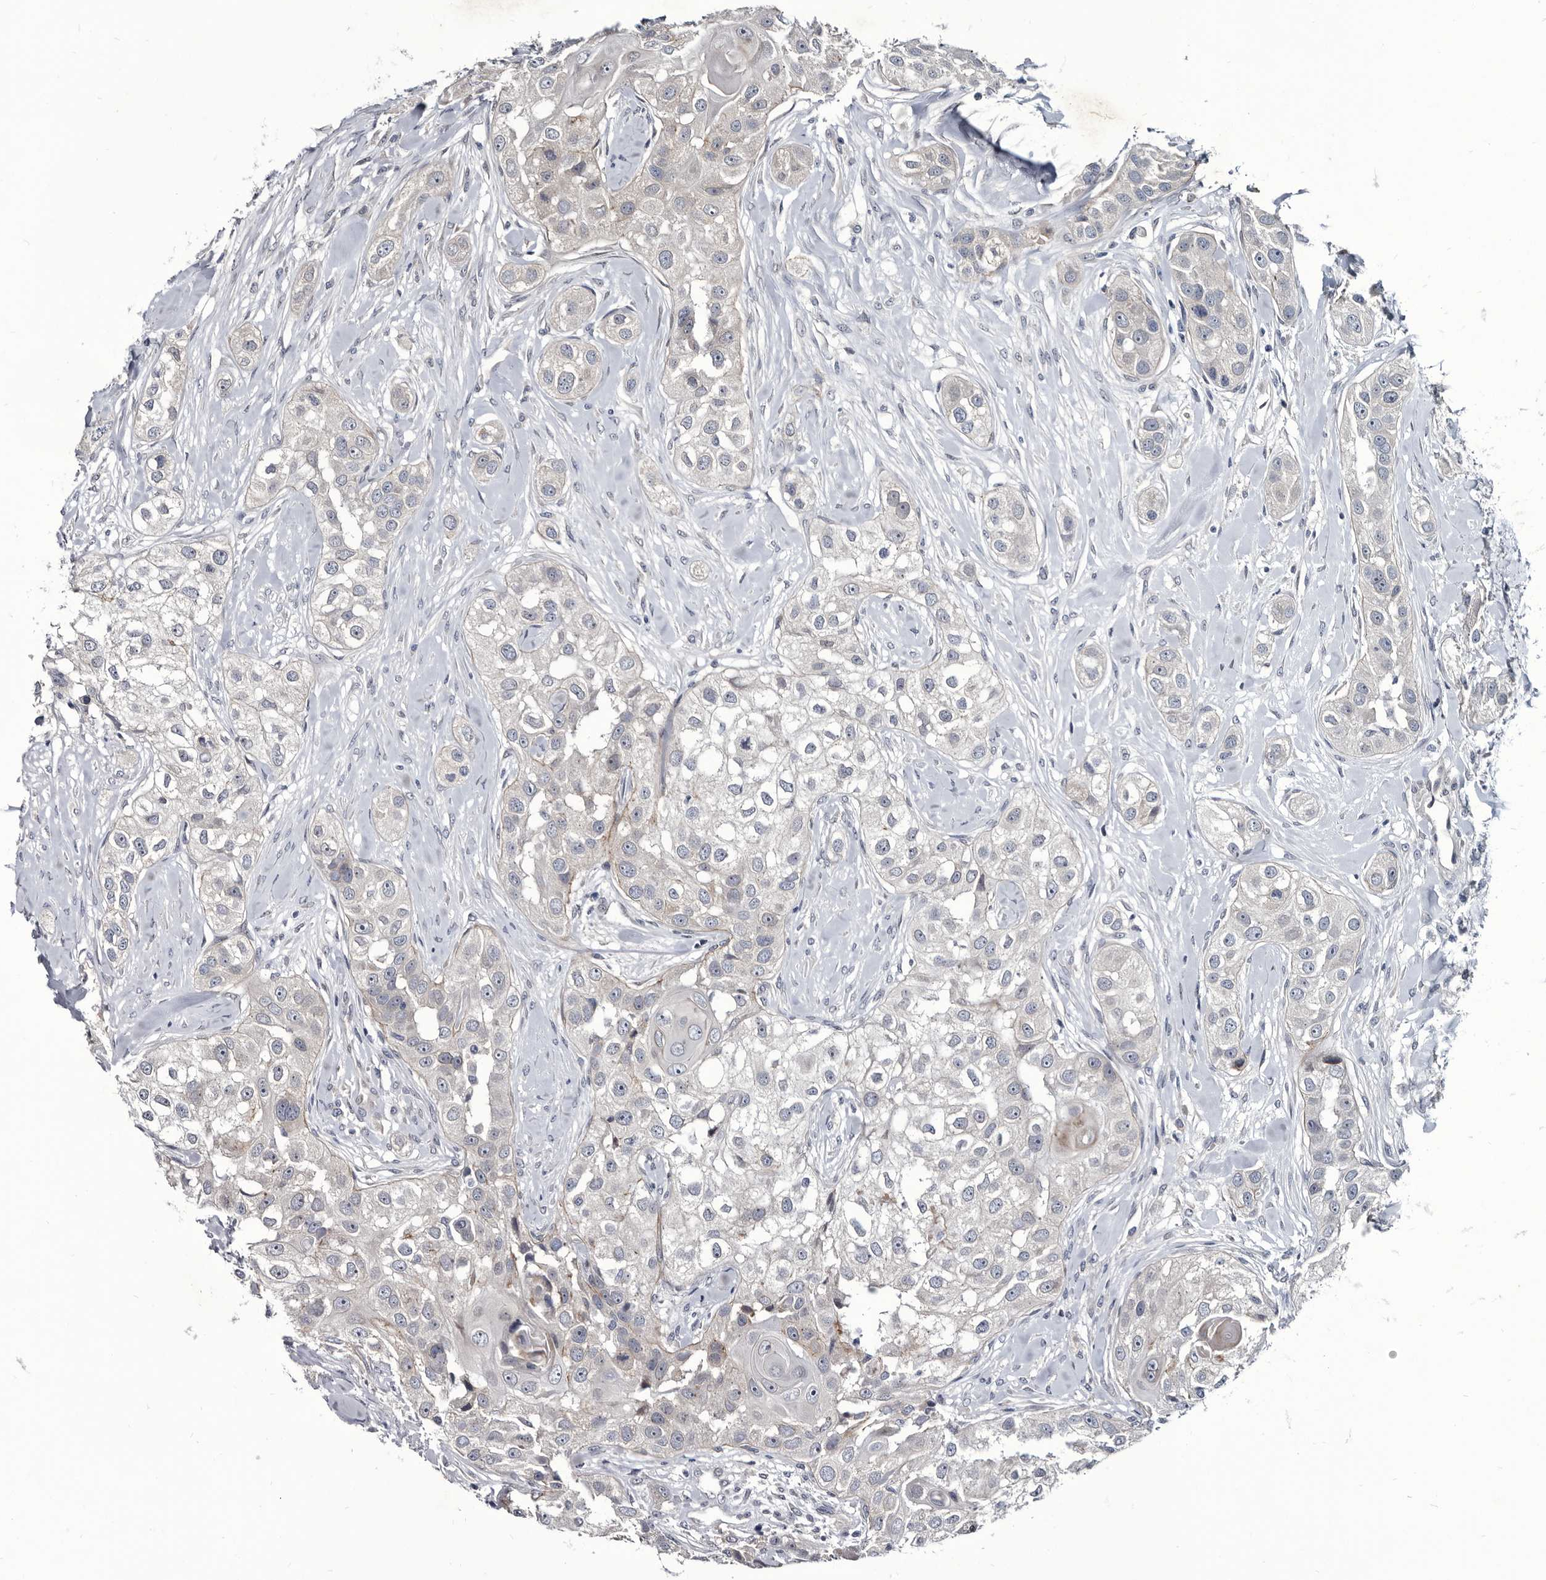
{"staining": {"intensity": "negative", "quantity": "none", "location": "none"}, "tissue": "head and neck cancer", "cell_type": "Tumor cells", "image_type": "cancer", "snomed": [{"axis": "morphology", "description": "Normal tissue, NOS"}, {"axis": "morphology", "description": "Squamous cell carcinoma, NOS"}, {"axis": "topography", "description": "Skeletal muscle"}, {"axis": "topography", "description": "Head-Neck"}], "caption": "Image shows no protein staining in tumor cells of squamous cell carcinoma (head and neck) tissue. Nuclei are stained in blue.", "gene": "PROM1", "patient": {"sex": "male", "age": 51}}